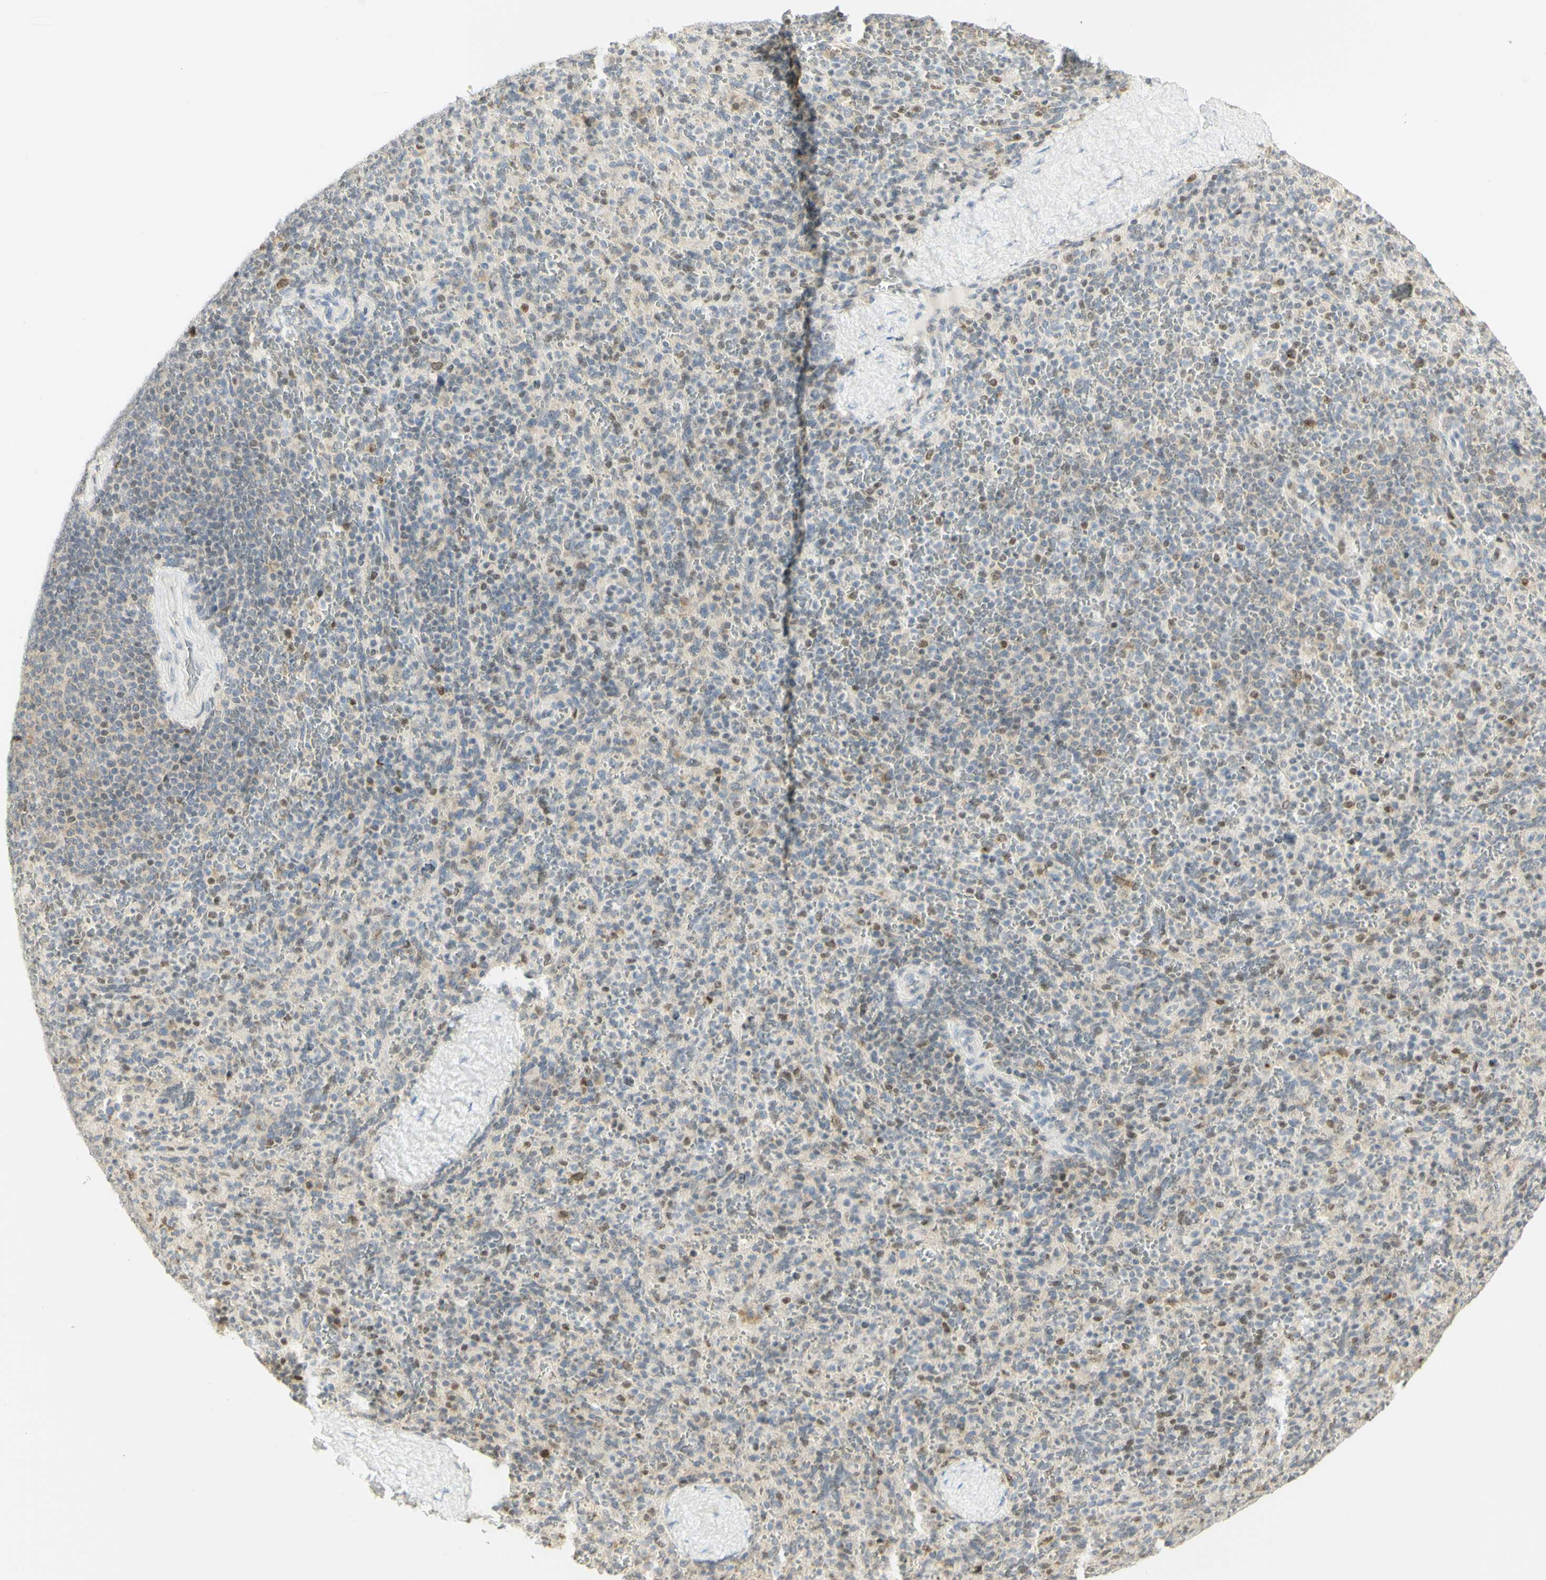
{"staining": {"intensity": "weak", "quantity": "<25%", "location": "cytoplasmic/membranous,nuclear"}, "tissue": "spleen", "cell_type": "Cells in red pulp", "image_type": "normal", "snomed": [{"axis": "morphology", "description": "Normal tissue, NOS"}, {"axis": "topography", "description": "Spleen"}], "caption": "Cells in red pulp are negative for brown protein staining in normal spleen. (DAB (3,3'-diaminobenzidine) IHC, high magnification).", "gene": "KIF11", "patient": {"sex": "male", "age": 36}}